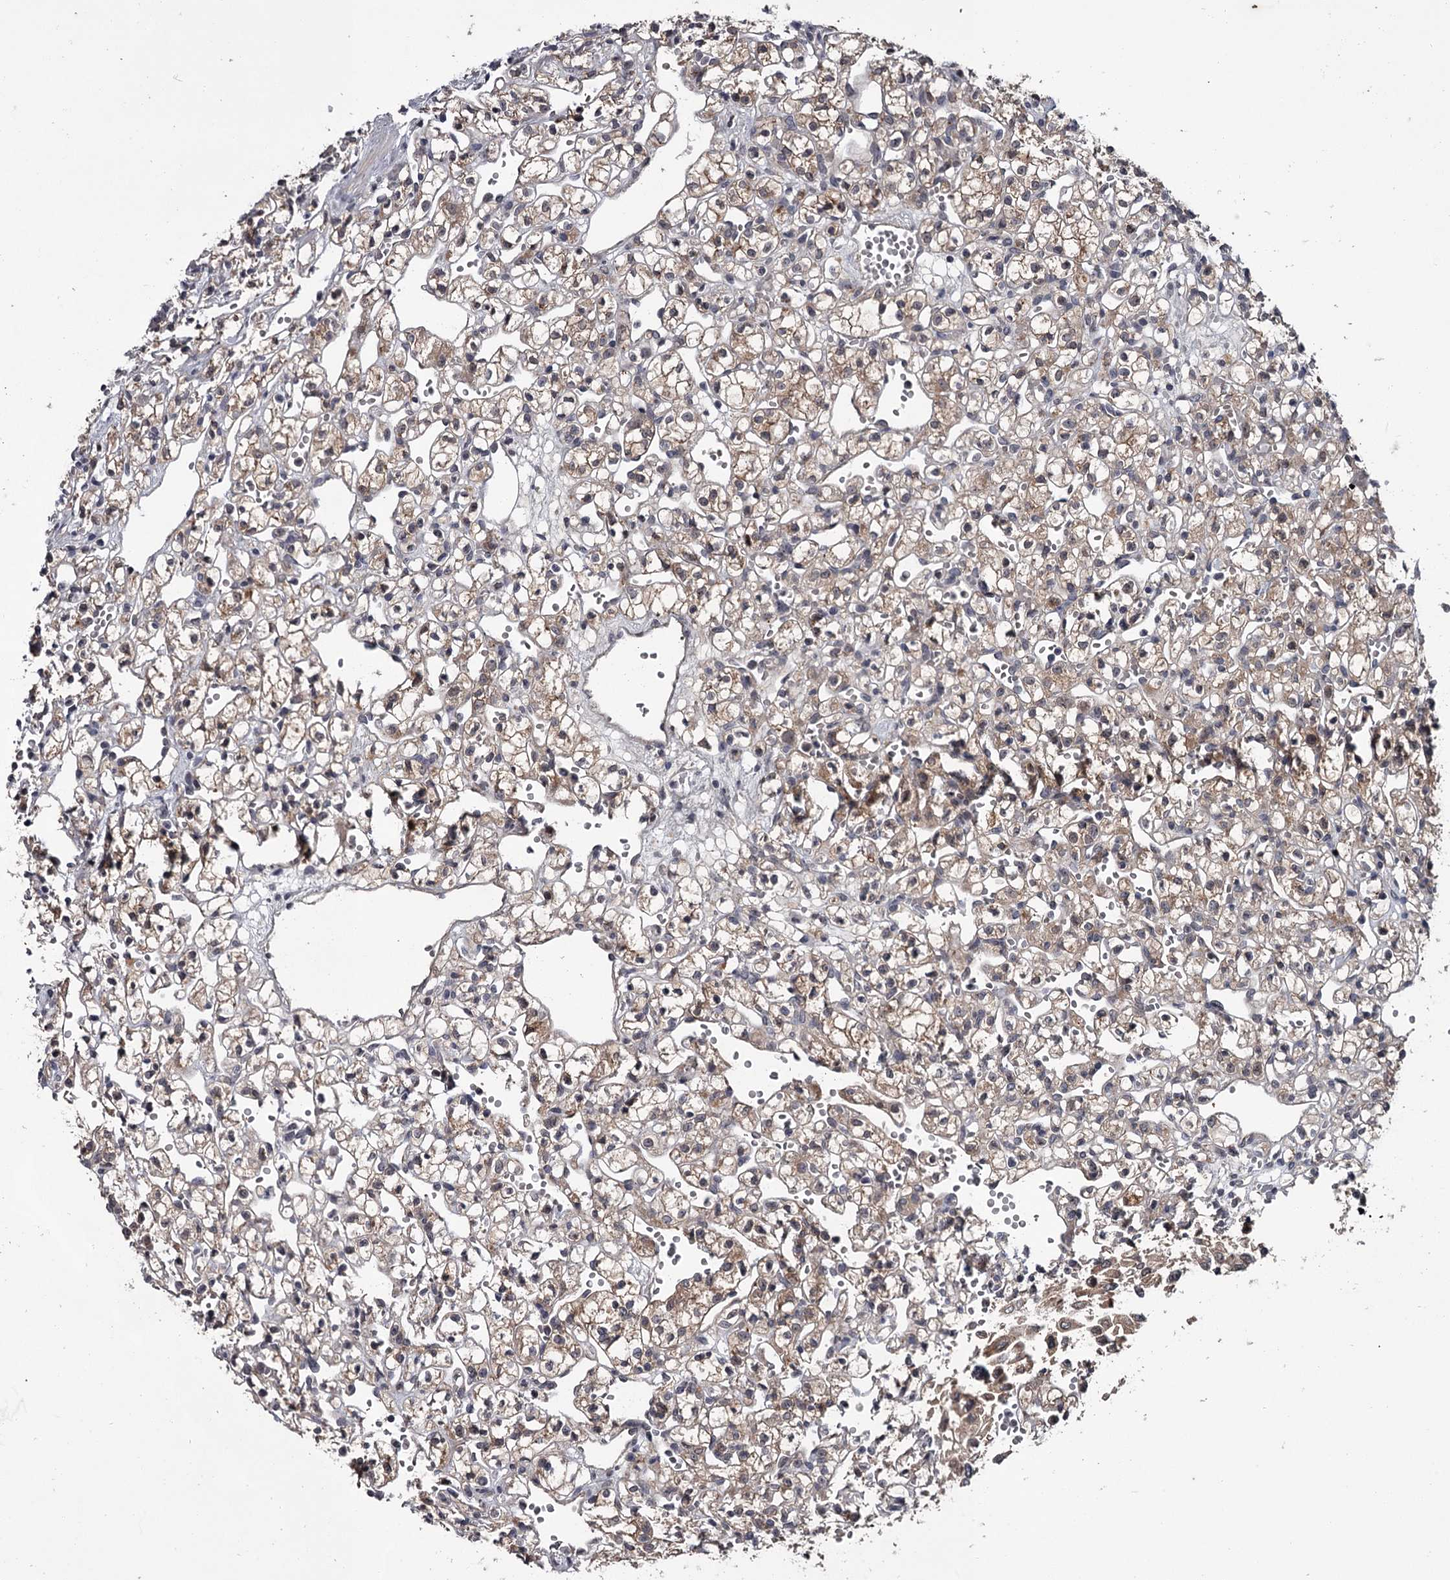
{"staining": {"intensity": "weak", "quantity": "25%-75%", "location": "cytoplasmic/membranous"}, "tissue": "renal cancer", "cell_type": "Tumor cells", "image_type": "cancer", "snomed": [{"axis": "morphology", "description": "Adenocarcinoma, NOS"}, {"axis": "topography", "description": "Kidney"}], "caption": "DAB immunohistochemical staining of human renal cancer (adenocarcinoma) displays weak cytoplasmic/membranous protein positivity in about 25%-75% of tumor cells.", "gene": "DAO", "patient": {"sex": "female", "age": 59}}